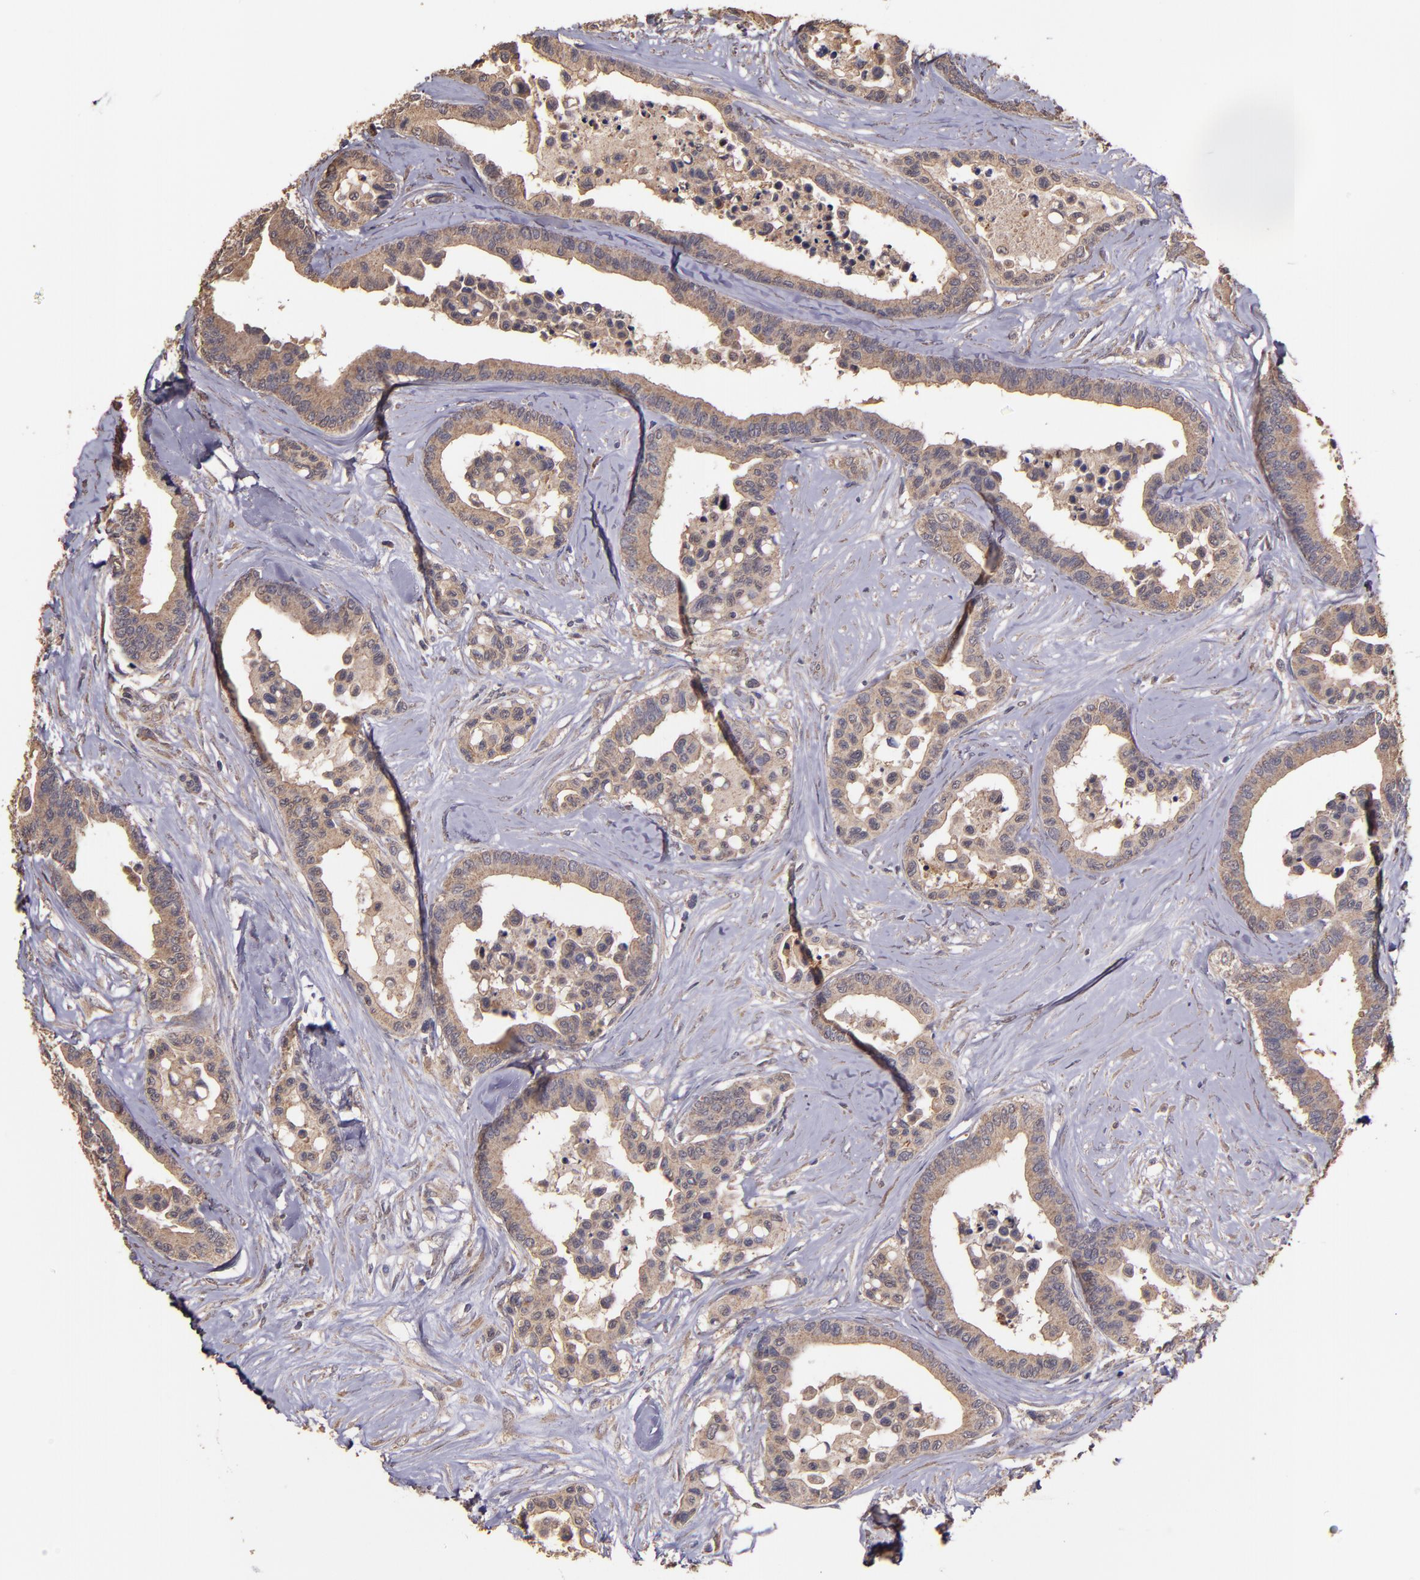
{"staining": {"intensity": "moderate", "quantity": ">75%", "location": "cytoplasmic/membranous"}, "tissue": "colorectal cancer", "cell_type": "Tumor cells", "image_type": "cancer", "snomed": [{"axis": "morphology", "description": "Adenocarcinoma, NOS"}, {"axis": "topography", "description": "Colon"}], "caption": "Colorectal cancer stained for a protein shows moderate cytoplasmic/membranous positivity in tumor cells.", "gene": "HECTD1", "patient": {"sex": "male", "age": 82}}